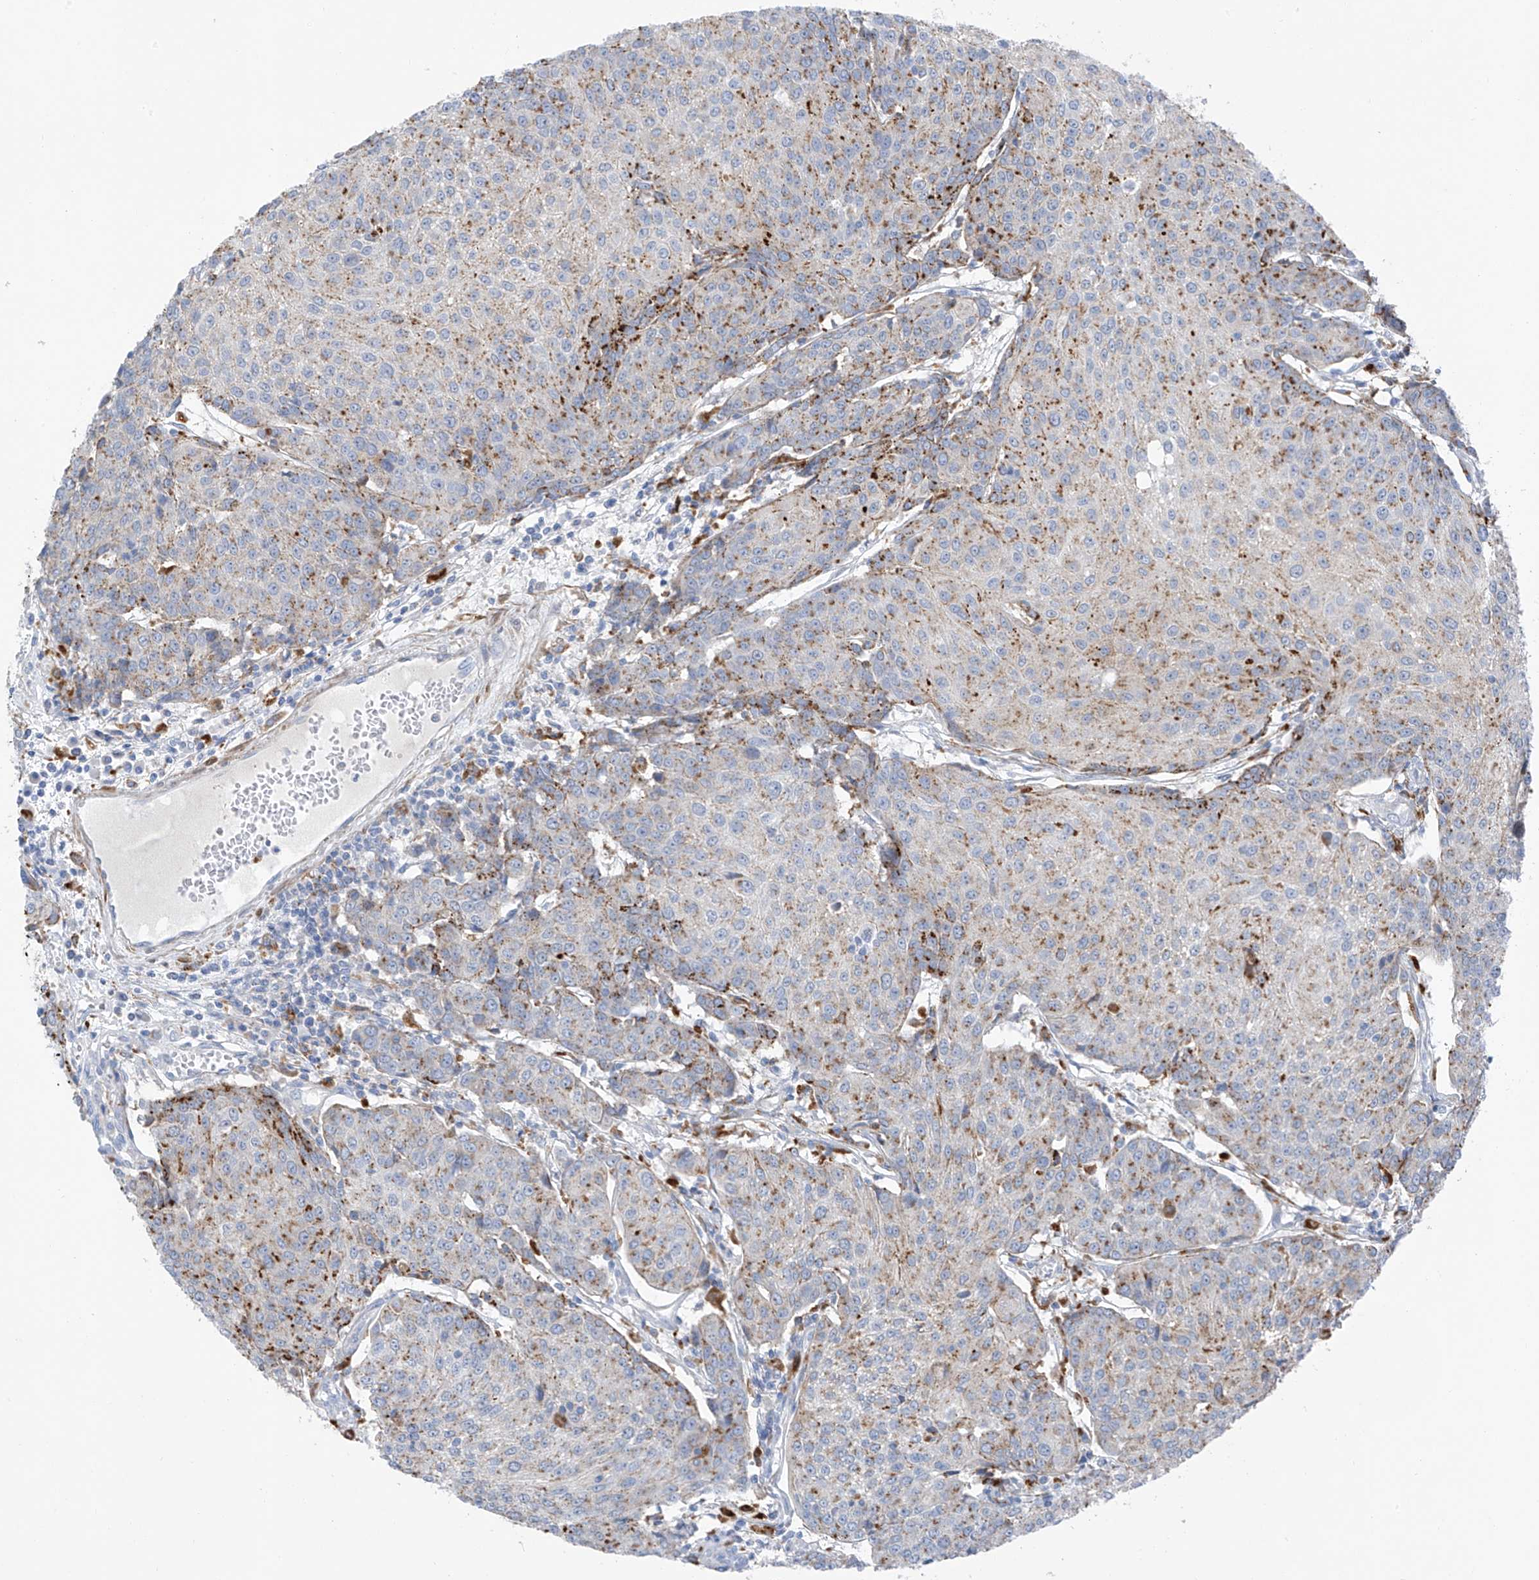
{"staining": {"intensity": "moderate", "quantity": "25%-75%", "location": "cytoplasmic/membranous"}, "tissue": "urothelial cancer", "cell_type": "Tumor cells", "image_type": "cancer", "snomed": [{"axis": "morphology", "description": "Urothelial carcinoma, High grade"}, {"axis": "topography", "description": "Urinary bladder"}], "caption": "Urothelial cancer stained with IHC displays moderate cytoplasmic/membranous staining in approximately 25%-75% of tumor cells.", "gene": "GLMP", "patient": {"sex": "female", "age": 85}}